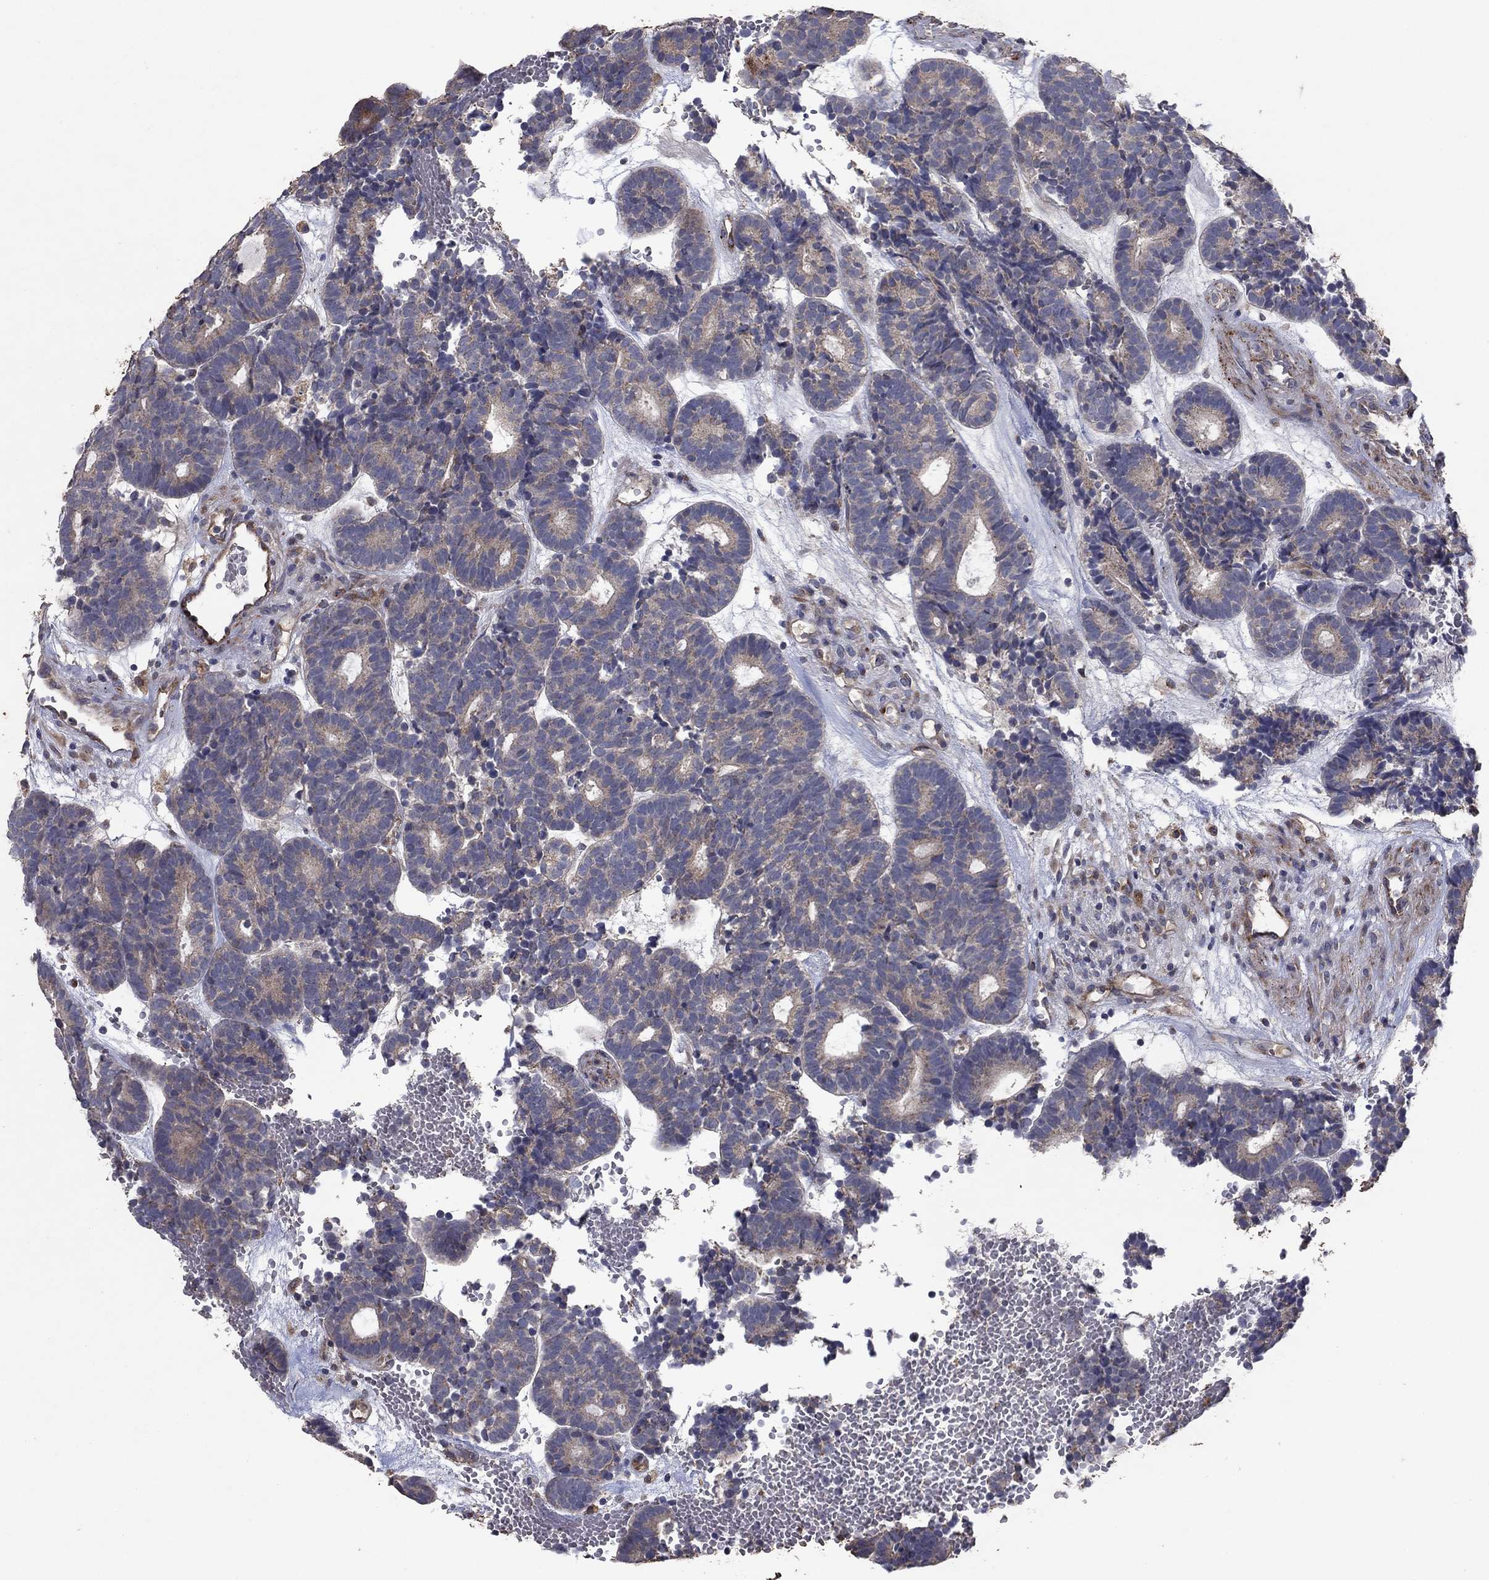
{"staining": {"intensity": "weak", "quantity": ">75%", "location": "cytoplasmic/membranous"}, "tissue": "head and neck cancer", "cell_type": "Tumor cells", "image_type": "cancer", "snomed": [{"axis": "morphology", "description": "Adenocarcinoma, NOS"}, {"axis": "topography", "description": "Head-Neck"}], "caption": "IHC histopathology image of neoplastic tissue: adenocarcinoma (head and neck) stained using IHC shows low levels of weak protein expression localized specifically in the cytoplasmic/membranous of tumor cells, appearing as a cytoplasmic/membranous brown color.", "gene": "FRG1", "patient": {"sex": "female", "age": 81}}